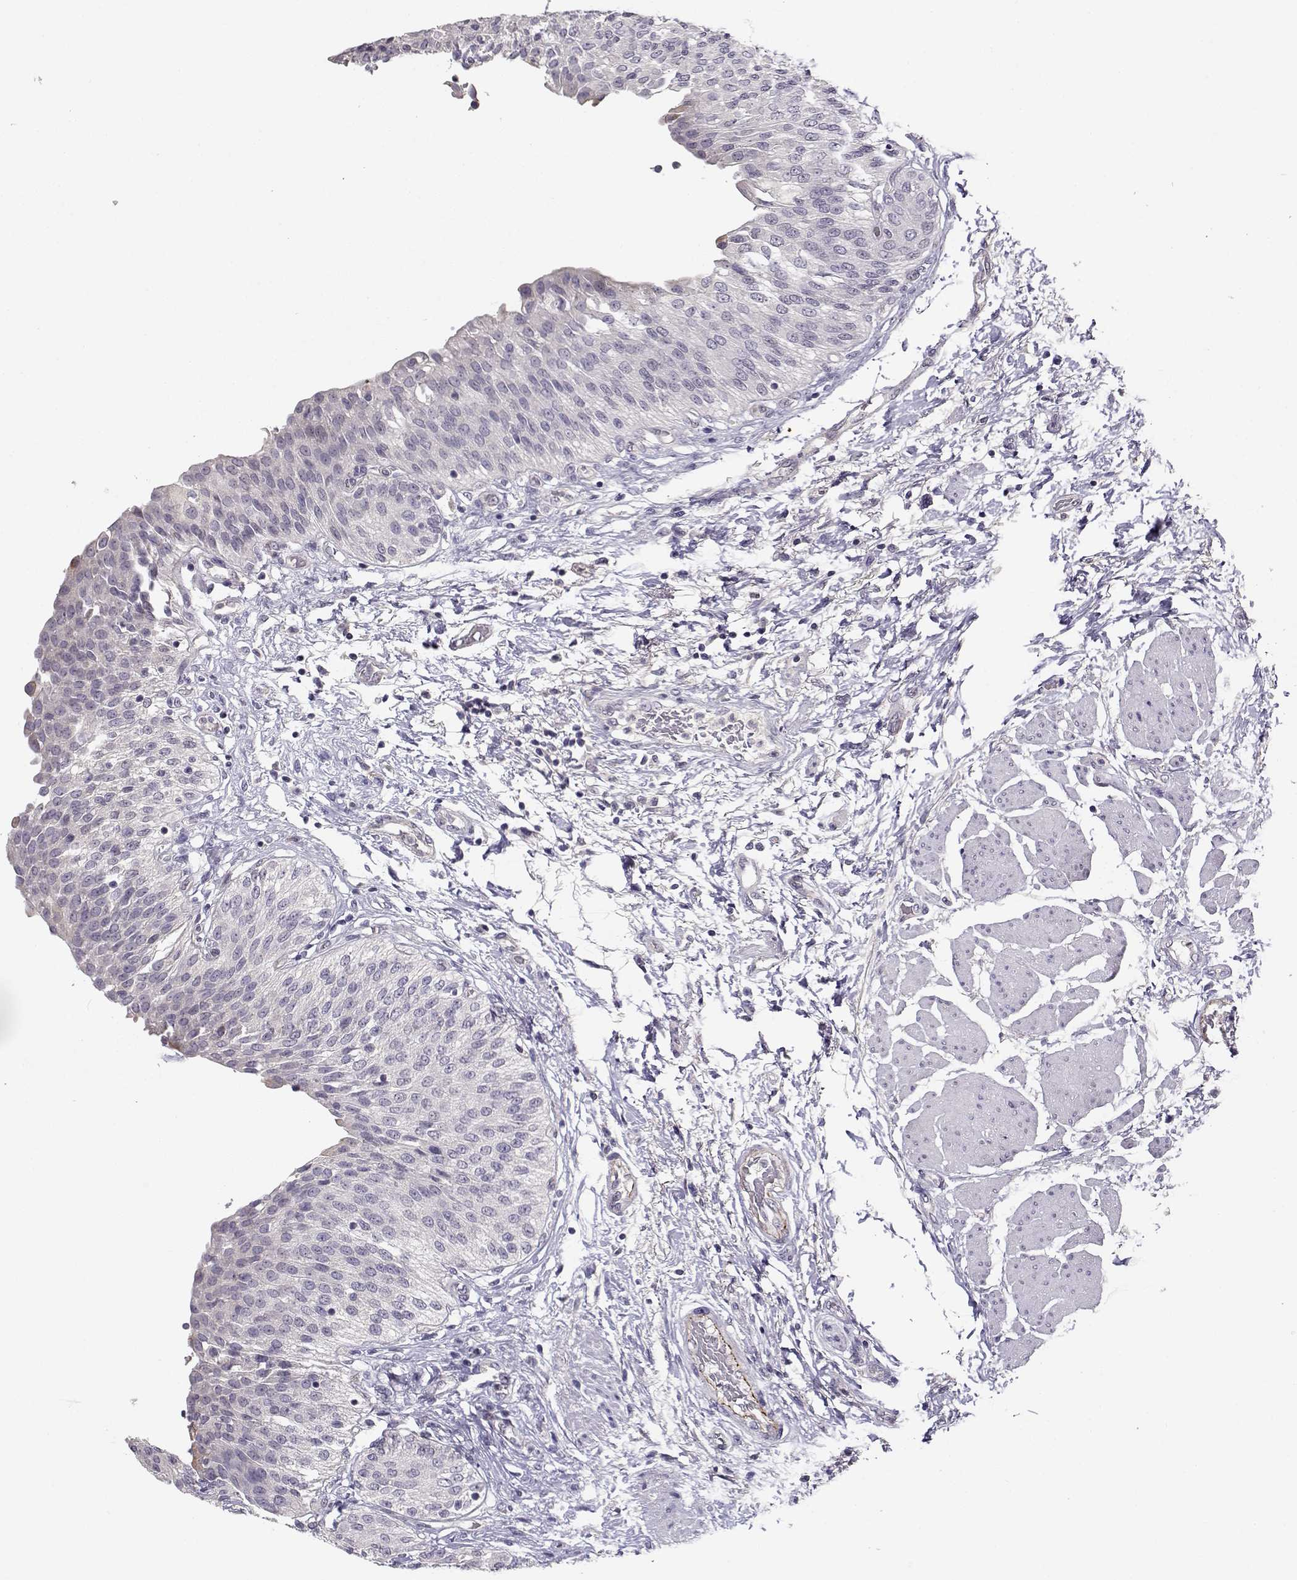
{"staining": {"intensity": "negative", "quantity": "none", "location": "none"}, "tissue": "urinary bladder", "cell_type": "Urothelial cells", "image_type": "normal", "snomed": [{"axis": "morphology", "description": "Normal tissue, NOS"}, {"axis": "morphology", "description": "Metaplasia, NOS"}, {"axis": "topography", "description": "Urinary bladder"}], "caption": "The immunohistochemistry image has no significant staining in urothelial cells of urinary bladder.", "gene": "TMEM145", "patient": {"sex": "male", "age": 68}}